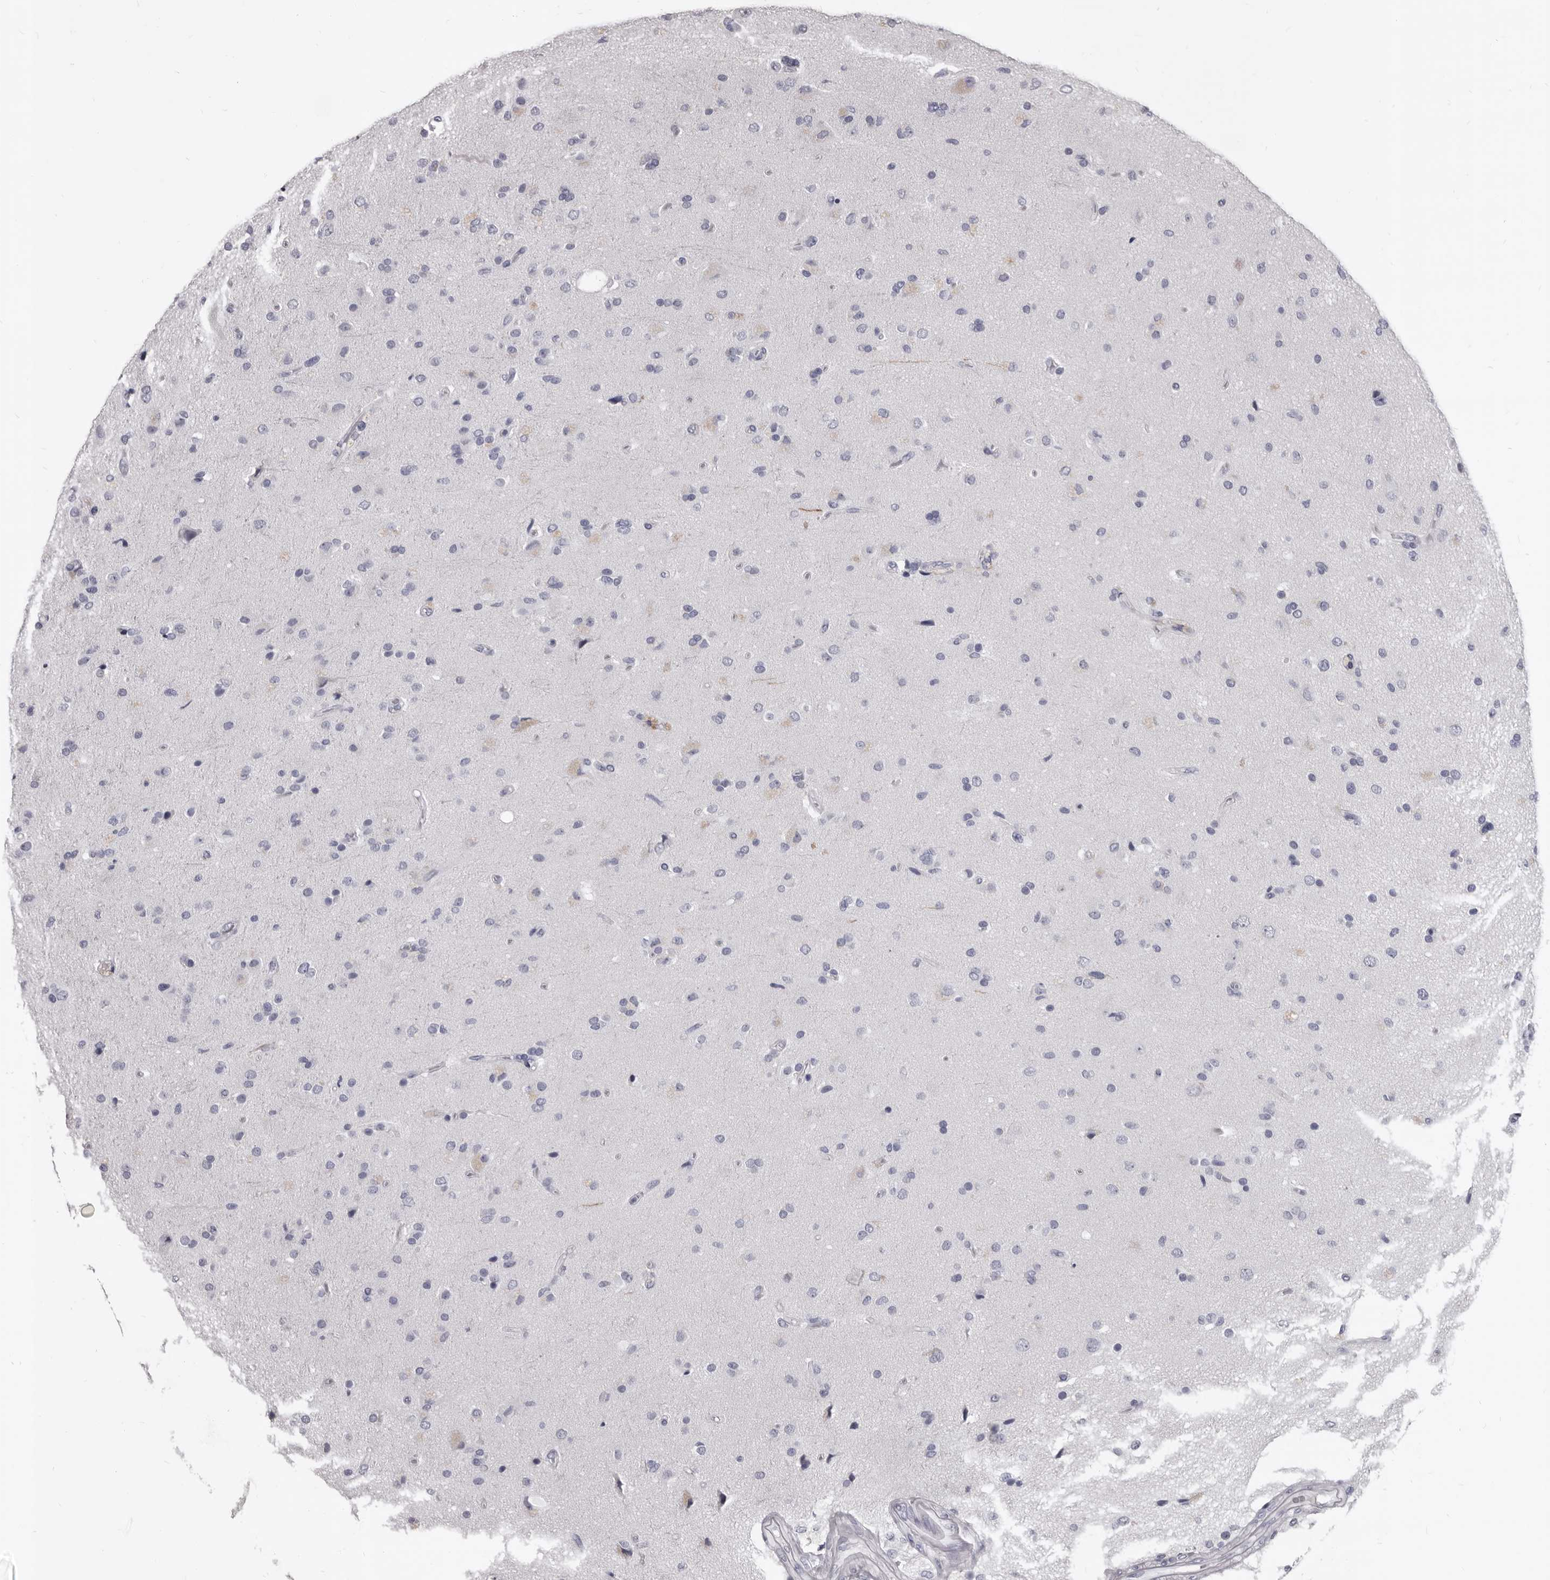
{"staining": {"intensity": "negative", "quantity": "none", "location": "none"}, "tissue": "glioma", "cell_type": "Tumor cells", "image_type": "cancer", "snomed": [{"axis": "morphology", "description": "Glioma, malignant, High grade"}, {"axis": "topography", "description": "Brain"}], "caption": "There is no significant staining in tumor cells of glioma.", "gene": "GZMH", "patient": {"sex": "male", "age": 72}}